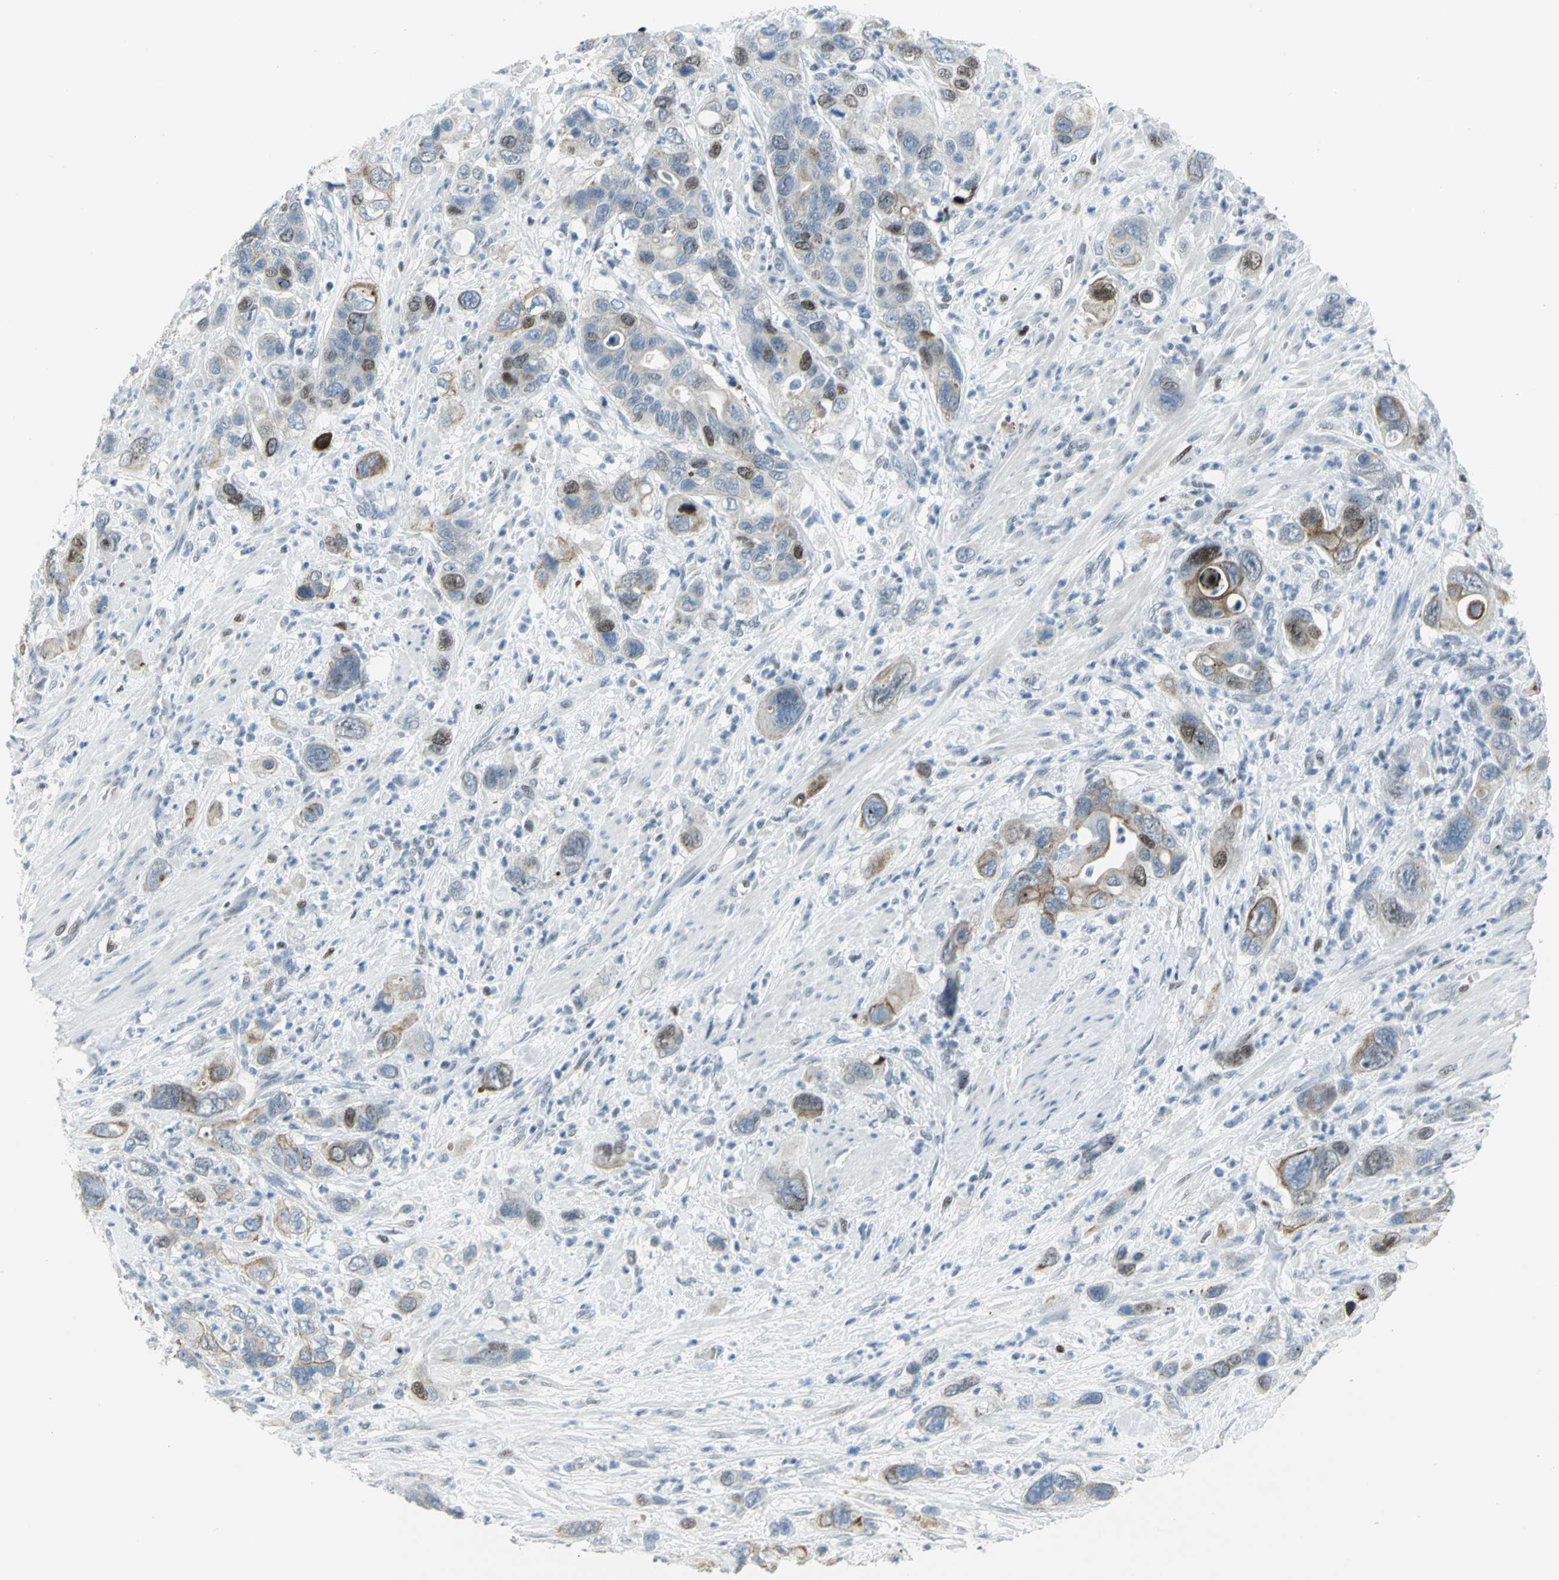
{"staining": {"intensity": "moderate", "quantity": "25%-75%", "location": "cytoplasmic/membranous"}, "tissue": "pancreatic cancer", "cell_type": "Tumor cells", "image_type": "cancer", "snomed": [{"axis": "morphology", "description": "Adenocarcinoma, NOS"}, {"axis": "topography", "description": "Pancreas"}], "caption": "Protein staining exhibits moderate cytoplasmic/membranous expression in approximately 25%-75% of tumor cells in pancreatic cancer.", "gene": "RPA1", "patient": {"sex": "female", "age": 71}}